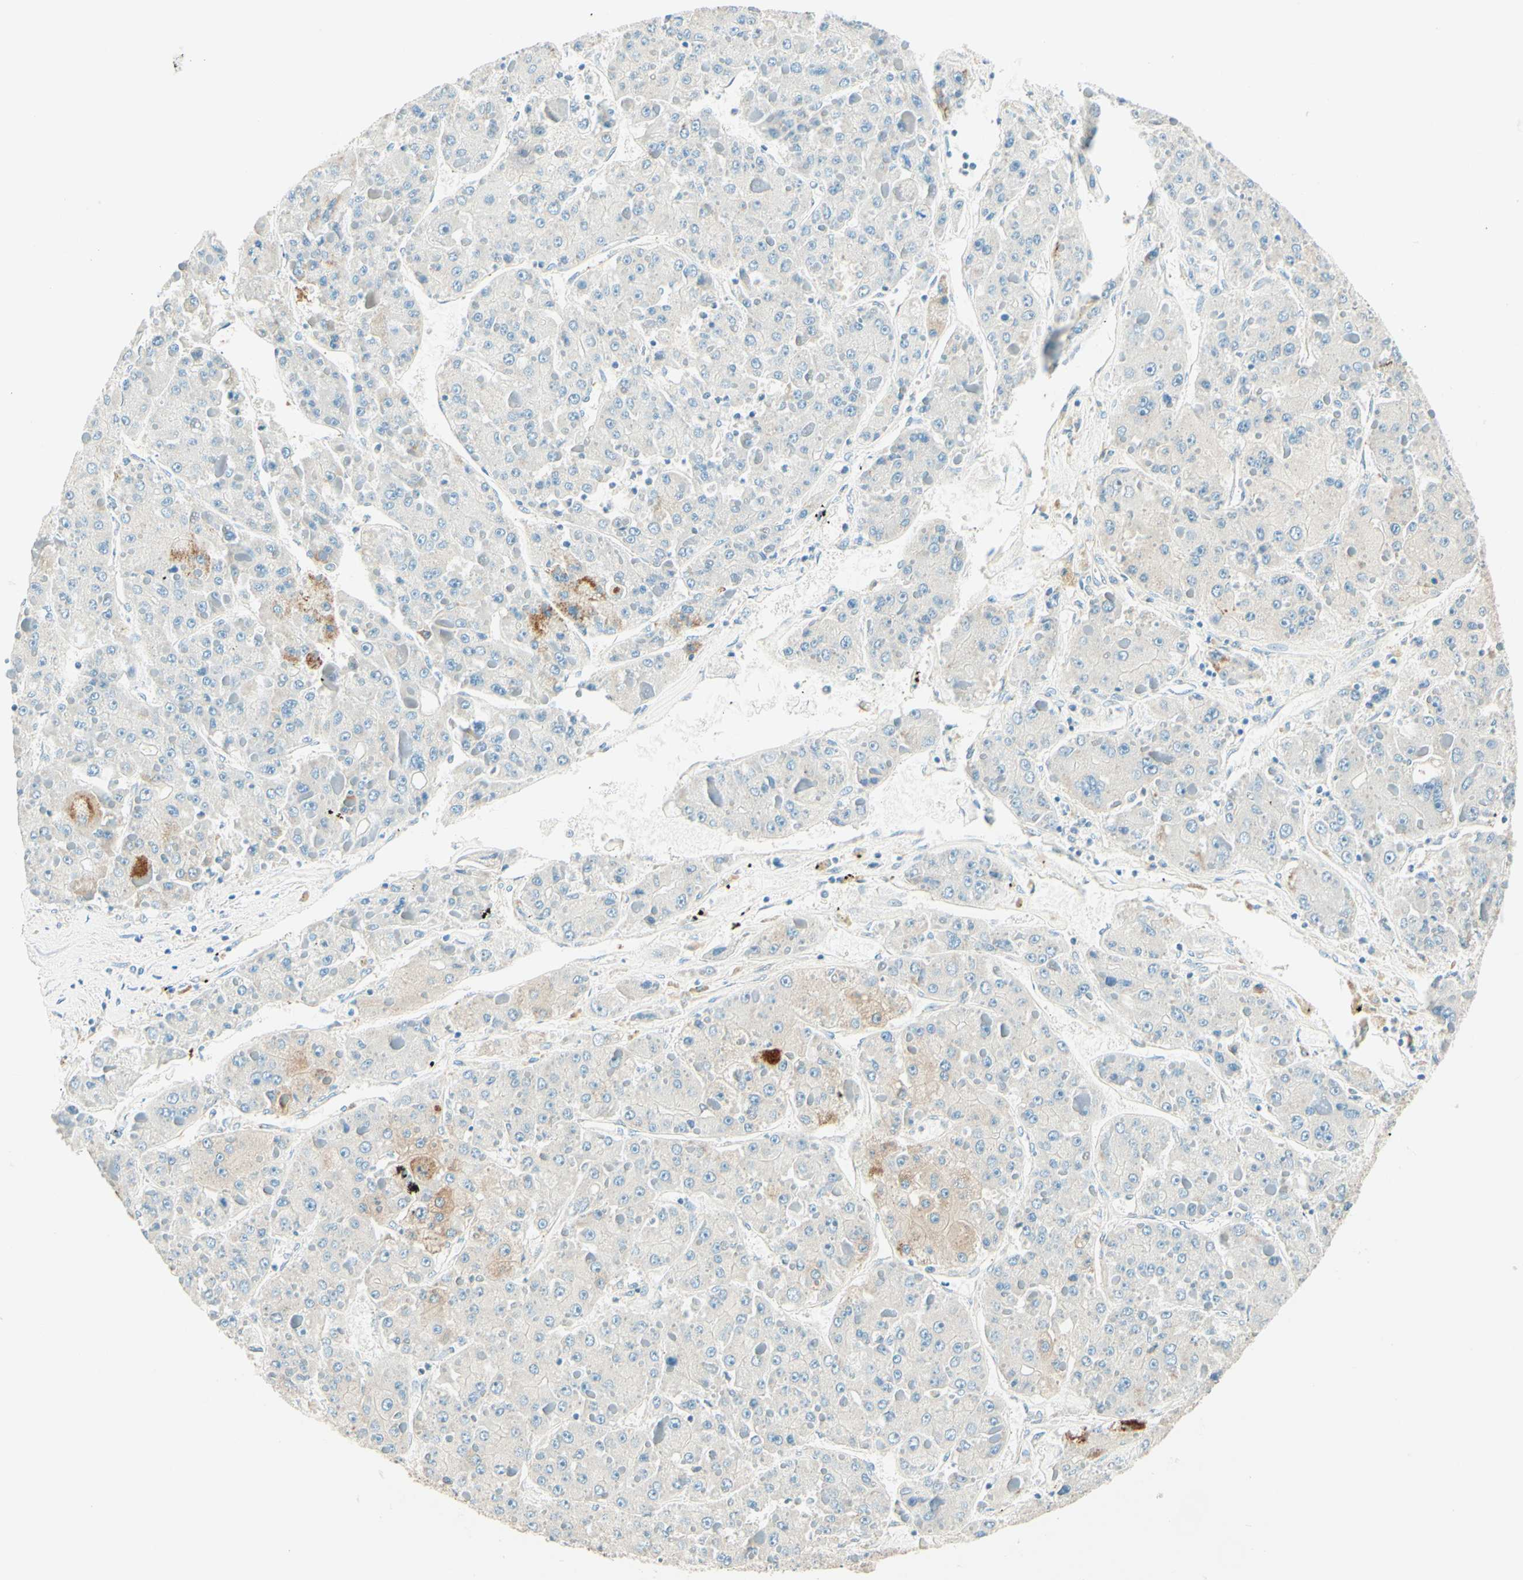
{"staining": {"intensity": "weak", "quantity": "<25%", "location": "cytoplasmic/membranous"}, "tissue": "liver cancer", "cell_type": "Tumor cells", "image_type": "cancer", "snomed": [{"axis": "morphology", "description": "Carcinoma, Hepatocellular, NOS"}, {"axis": "topography", "description": "Liver"}], "caption": "Liver cancer was stained to show a protein in brown. There is no significant expression in tumor cells.", "gene": "TAOK2", "patient": {"sex": "female", "age": 73}}